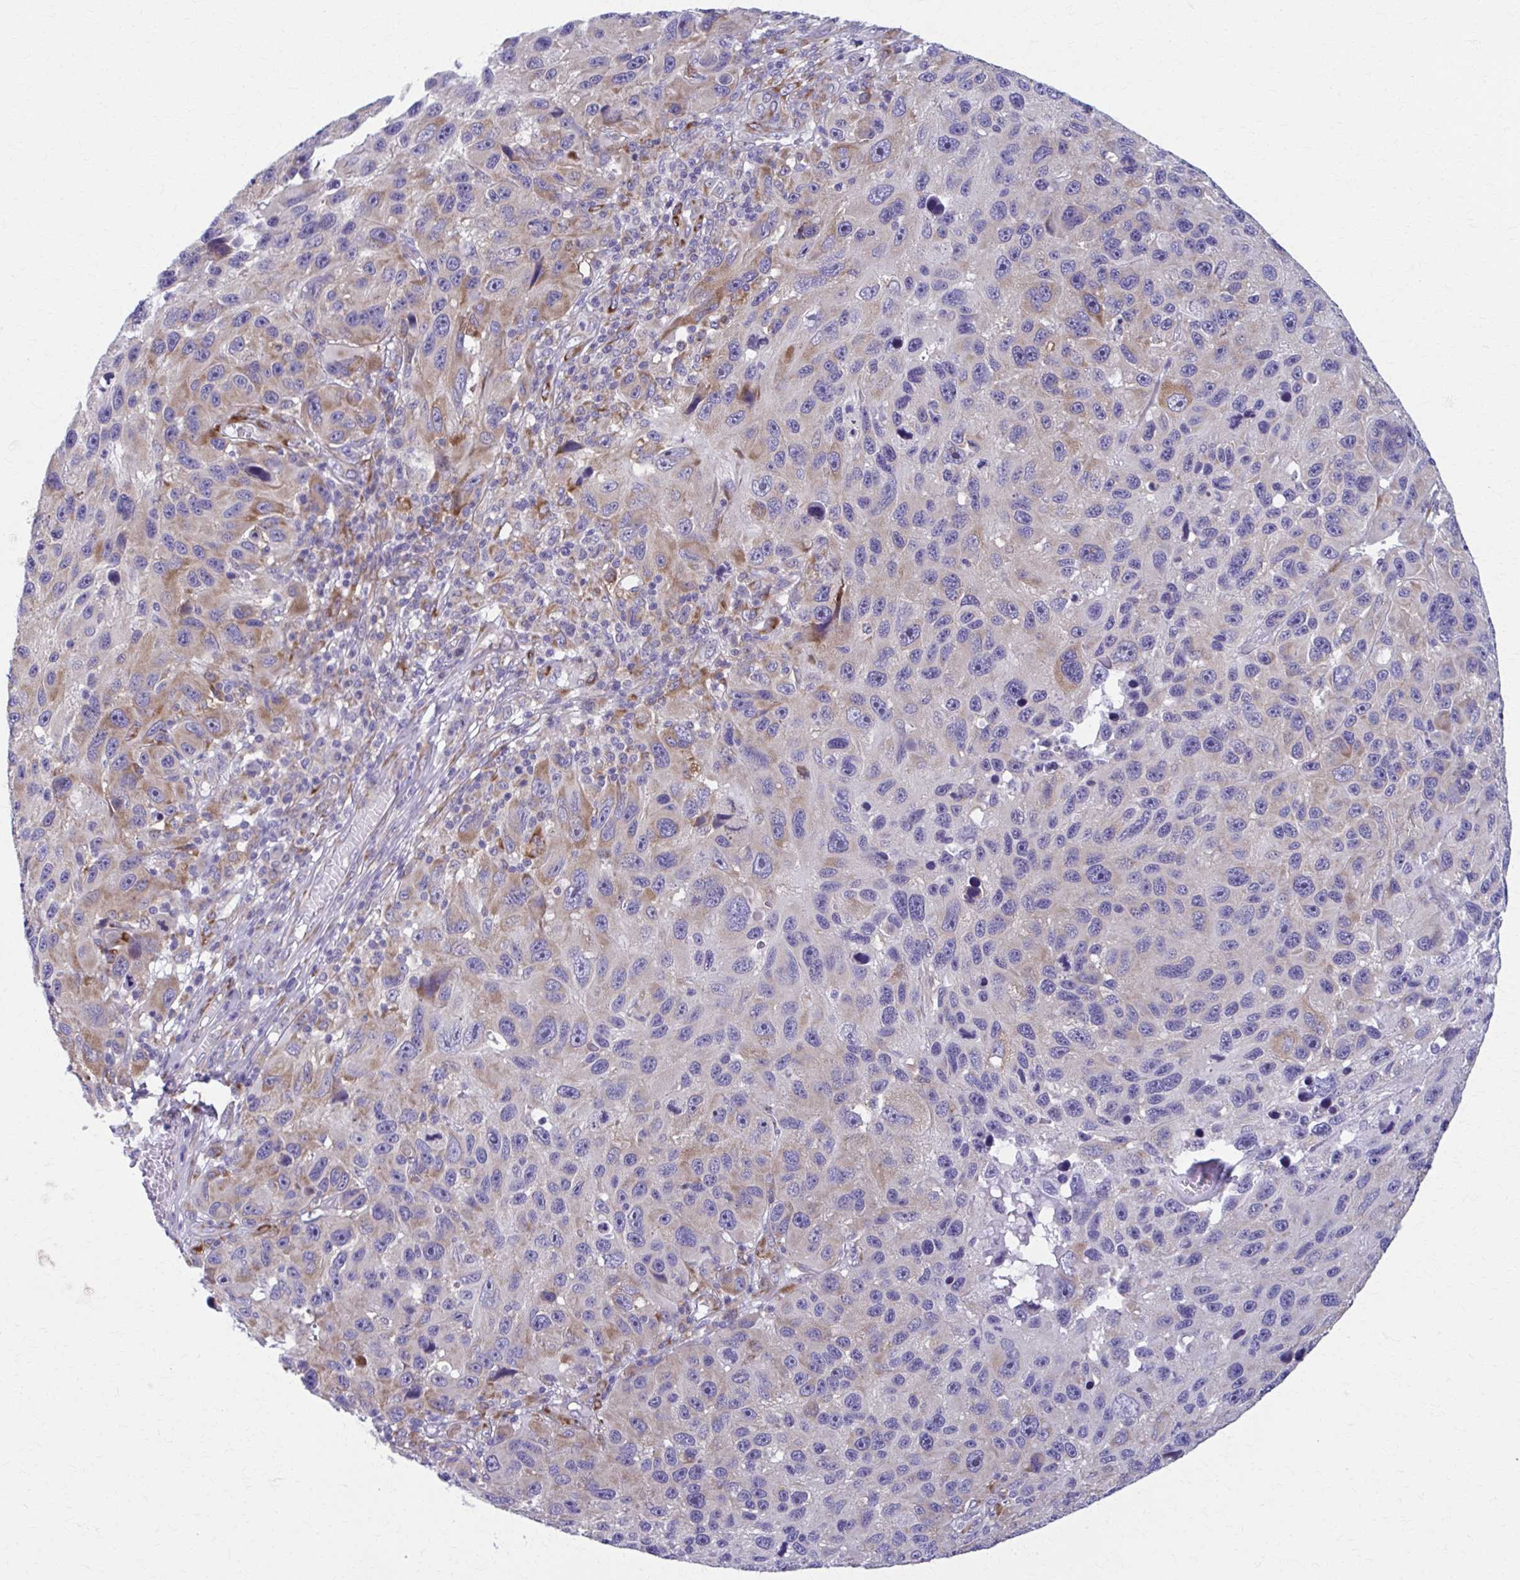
{"staining": {"intensity": "moderate", "quantity": "25%-75%", "location": "cytoplasmic/membranous"}, "tissue": "melanoma", "cell_type": "Tumor cells", "image_type": "cancer", "snomed": [{"axis": "morphology", "description": "Malignant melanoma, NOS"}, {"axis": "topography", "description": "Skin"}], "caption": "Moderate cytoplasmic/membranous expression is identified in about 25%-75% of tumor cells in melanoma.", "gene": "SPATS2L", "patient": {"sex": "male", "age": 53}}